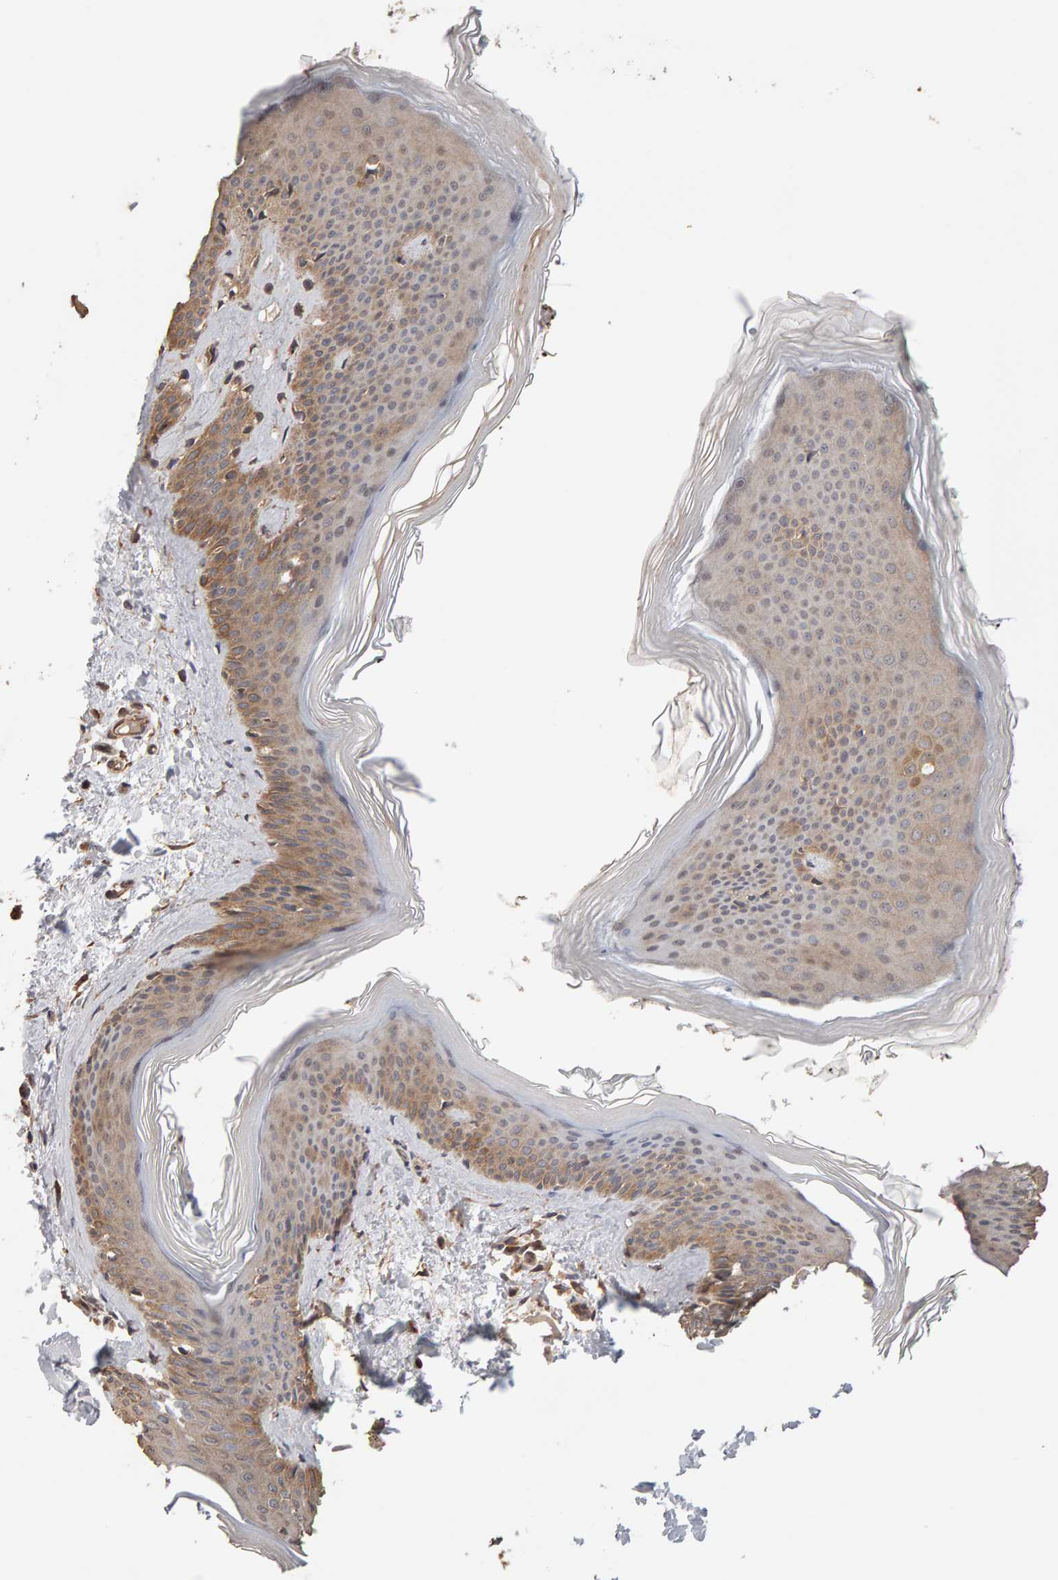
{"staining": {"intensity": "moderate", "quantity": ">75%", "location": "cytoplasmic/membranous"}, "tissue": "skin", "cell_type": "Fibroblasts", "image_type": "normal", "snomed": [{"axis": "morphology", "description": "Normal tissue, NOS"}, {"axis": "topography", "description": "Skin"}], "caption": "High-magnification brightfield microscopy of benign skin stained with DAB (brown) and counterstained with hematoxylin (blue). fibroblasts exhibit moderate cytoplasmic/membranous expression is appreciated in approximately>75% of cells. (Brightfield microscopy of DAB IHC at high magnification).", "gene": "SYNRG", "patient": {"sex": "female", "age": 27}}